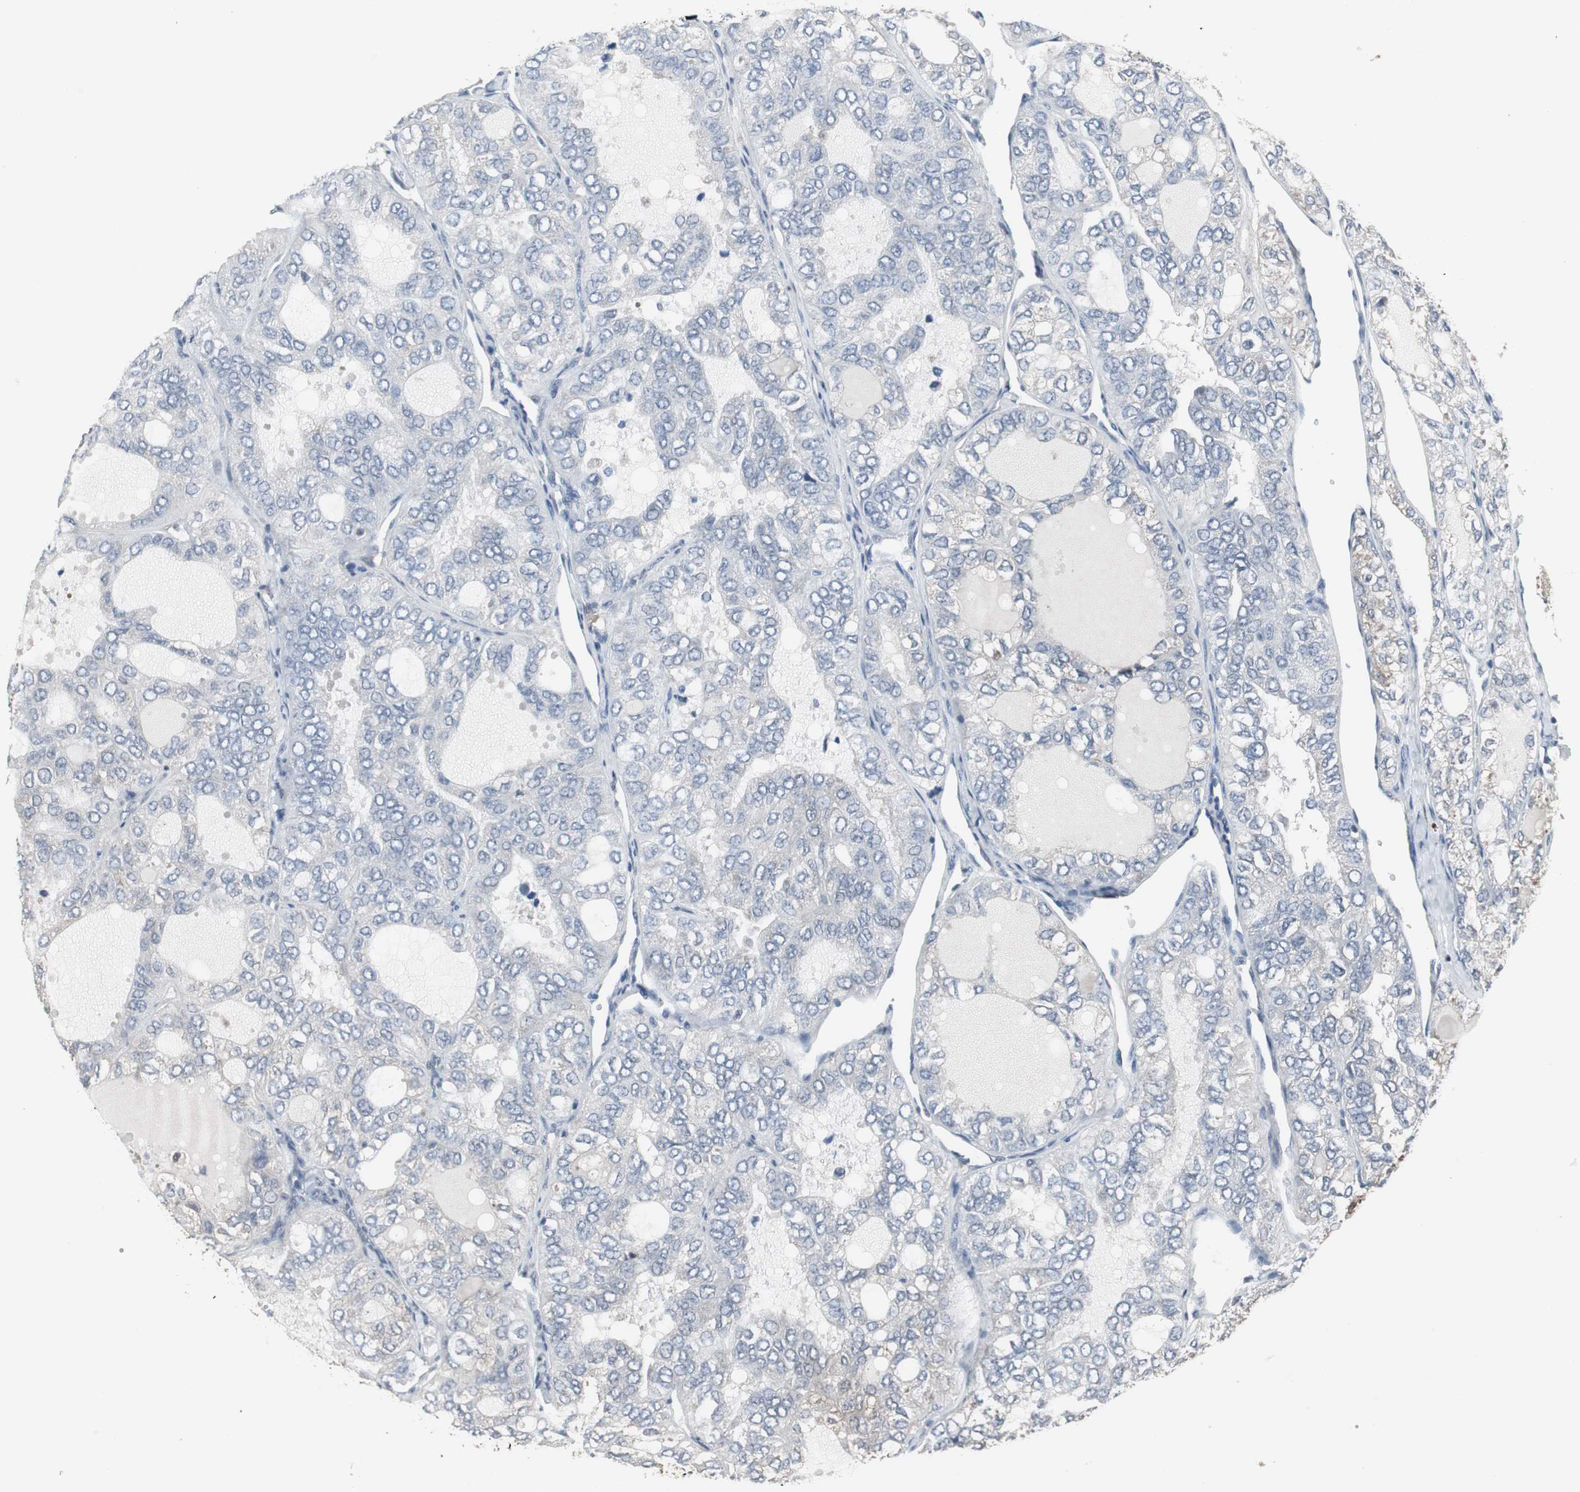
{"staining": {"intensity": "weak", "quantity": "25%-75%", "location": "cytoplasmic/membranous"}, "tissue": "thyroid cancer", "cell_type": "Tumor cells", "image_type": "cancer", "snomed": [{"axis": "morphology", "description": "Follicular adenoma carcinoma, NOS"}, {"axis": "topography", "description": "Thyroid gland"}], "caption": "Immunohistochemical staining of human thyroid cancer (follicular adenoma carcinoma) shows weak cytoplasmic/membranous protein expression in approximately 25%-75% of tumor cells.", "gene": "ZSCAN22", "patient": {"sex": "male", "age": 75}}